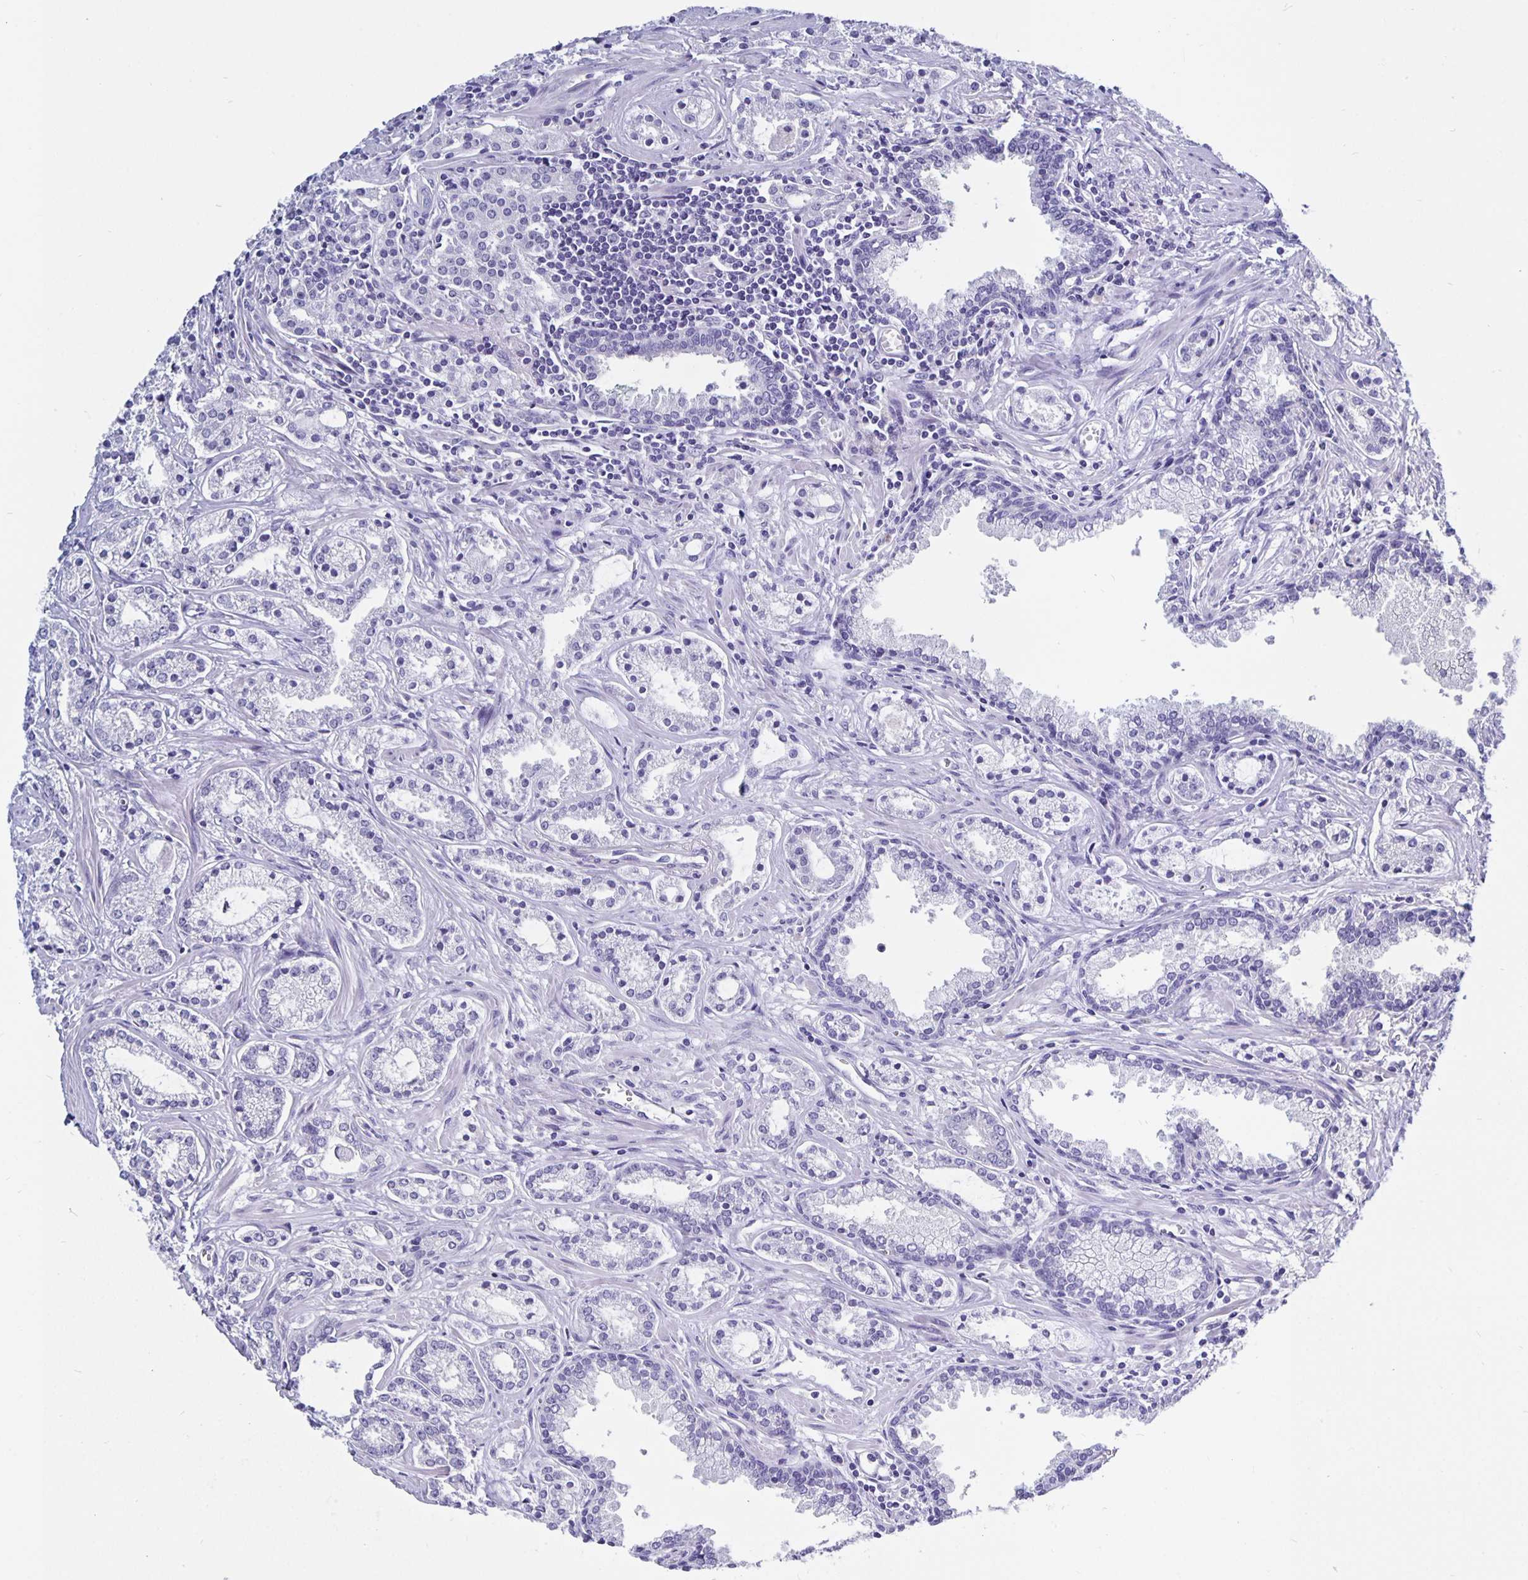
{"staining": {"intensity": "negative", "quantity": "none", "location": "none"}, "tissue": "prostate cancer", "cell_type": "Tumor cells", "image_type": "cancer", "snomed": [{"axis": "morphology", "description": "Adenocarcinoma, Medium grade"}, {"axis": "topography", "description": "Prostate"}], "caption": "This is an IHC photomicrograph of human prostate cancer. There is no positivity in tumor cells.", "gene": "ODF3B", "patient": {"sex": "male", "age": 57}}